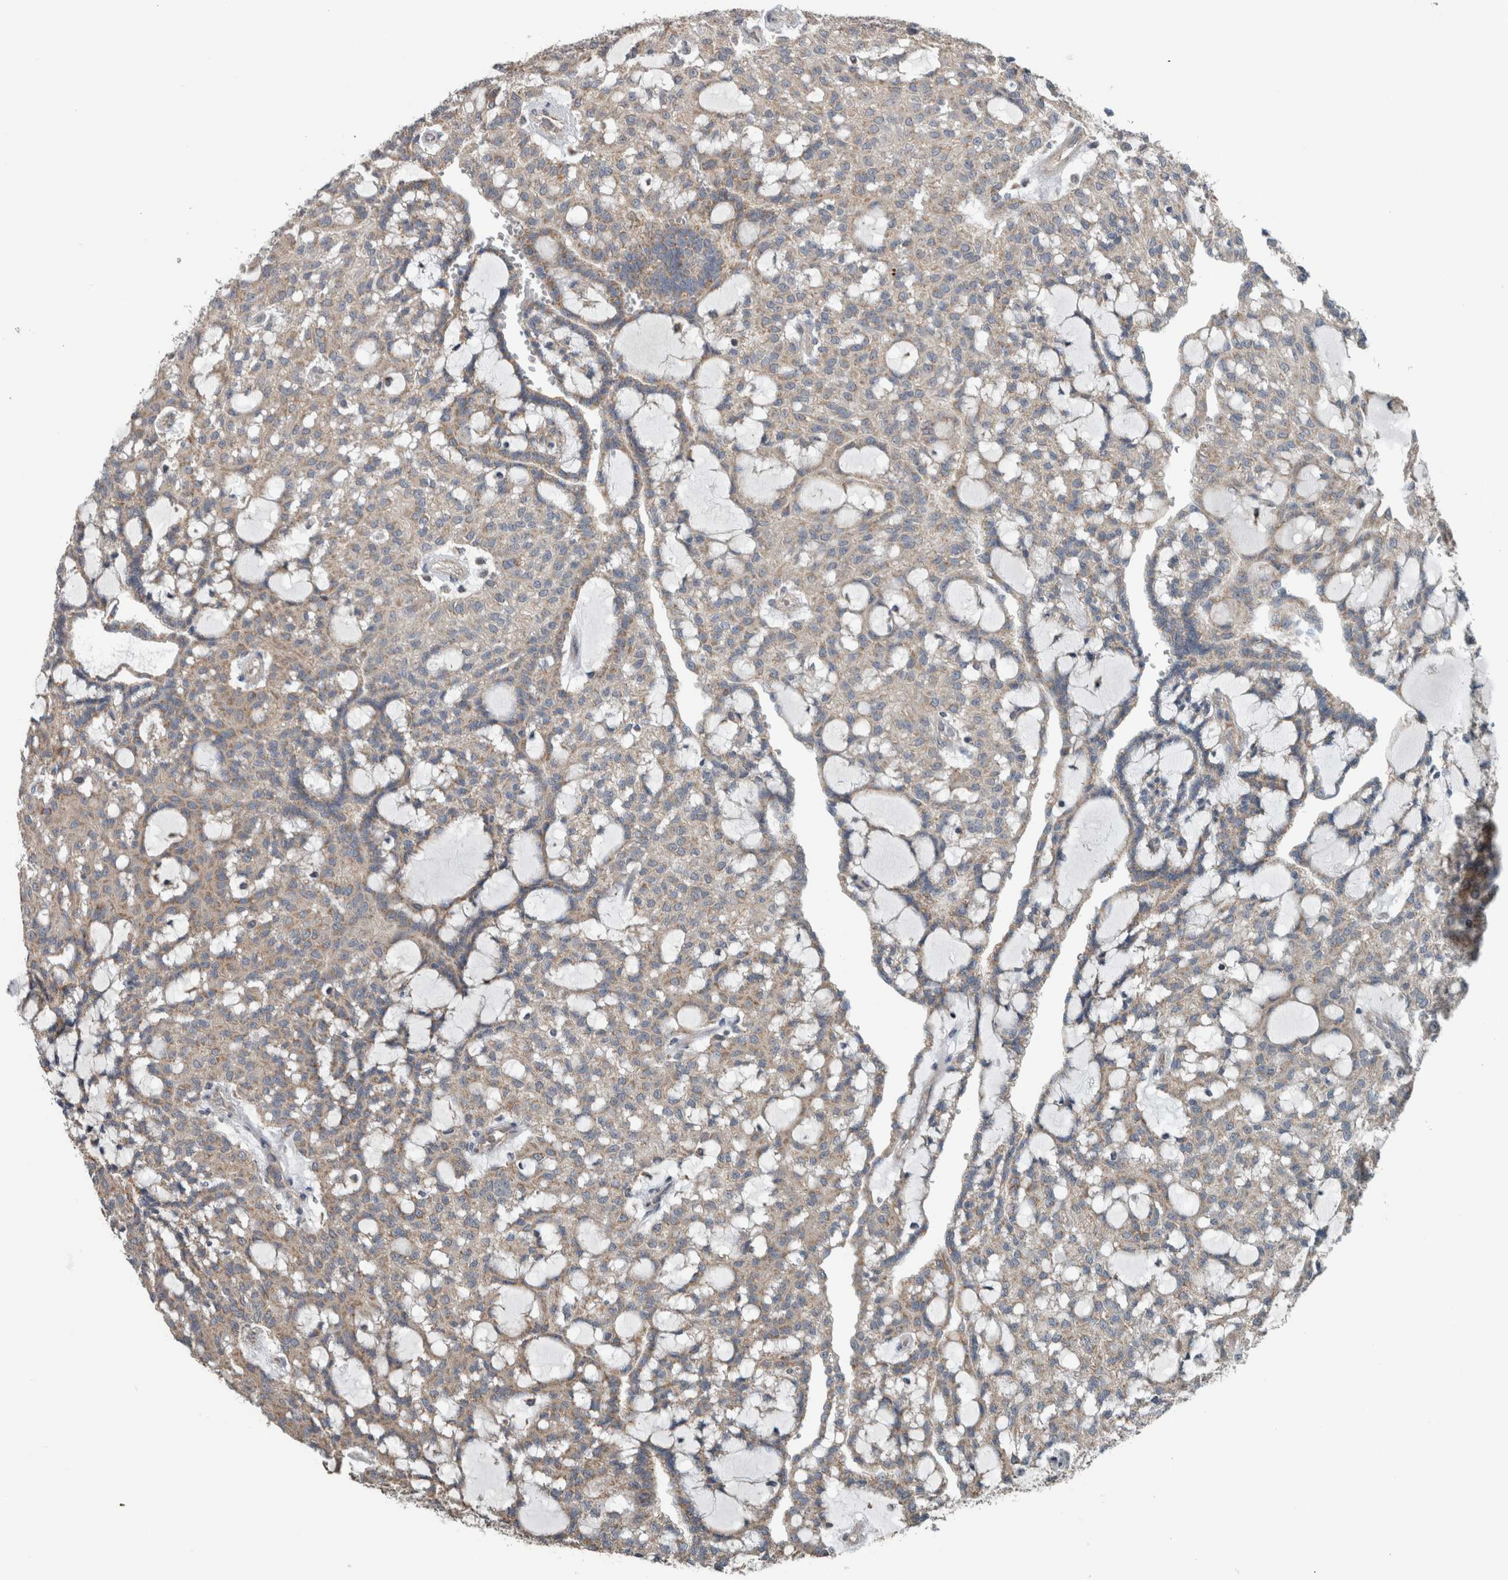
{"staining": {"intensity": "weak", "quantity": ">75%", "location": "cytoplasmic/membranous"}, "tissue": "renal cancer", "cell_type": "Tumor cells", "image_type": "cancer", "snomed": [{"axis": "morphology", "description": "Adenocarcinoma, NOS"}, {"axis": "topography", "description": "Kidney"}], "caption": "Immunohistochemical staining of human adenocarcinoma (renal) exhibits low levels of weak cytoplasmic/membranous staining in approximately >75% of tumor cells. The staining is performed using DAB (3,3'-diaminobenzidine) brown chromogen to label protein expression. The nuclei are counter-stained blue using hematoxylin.", "gene": "ARMC1", "patient": {"sex": "male", "age": 63}}